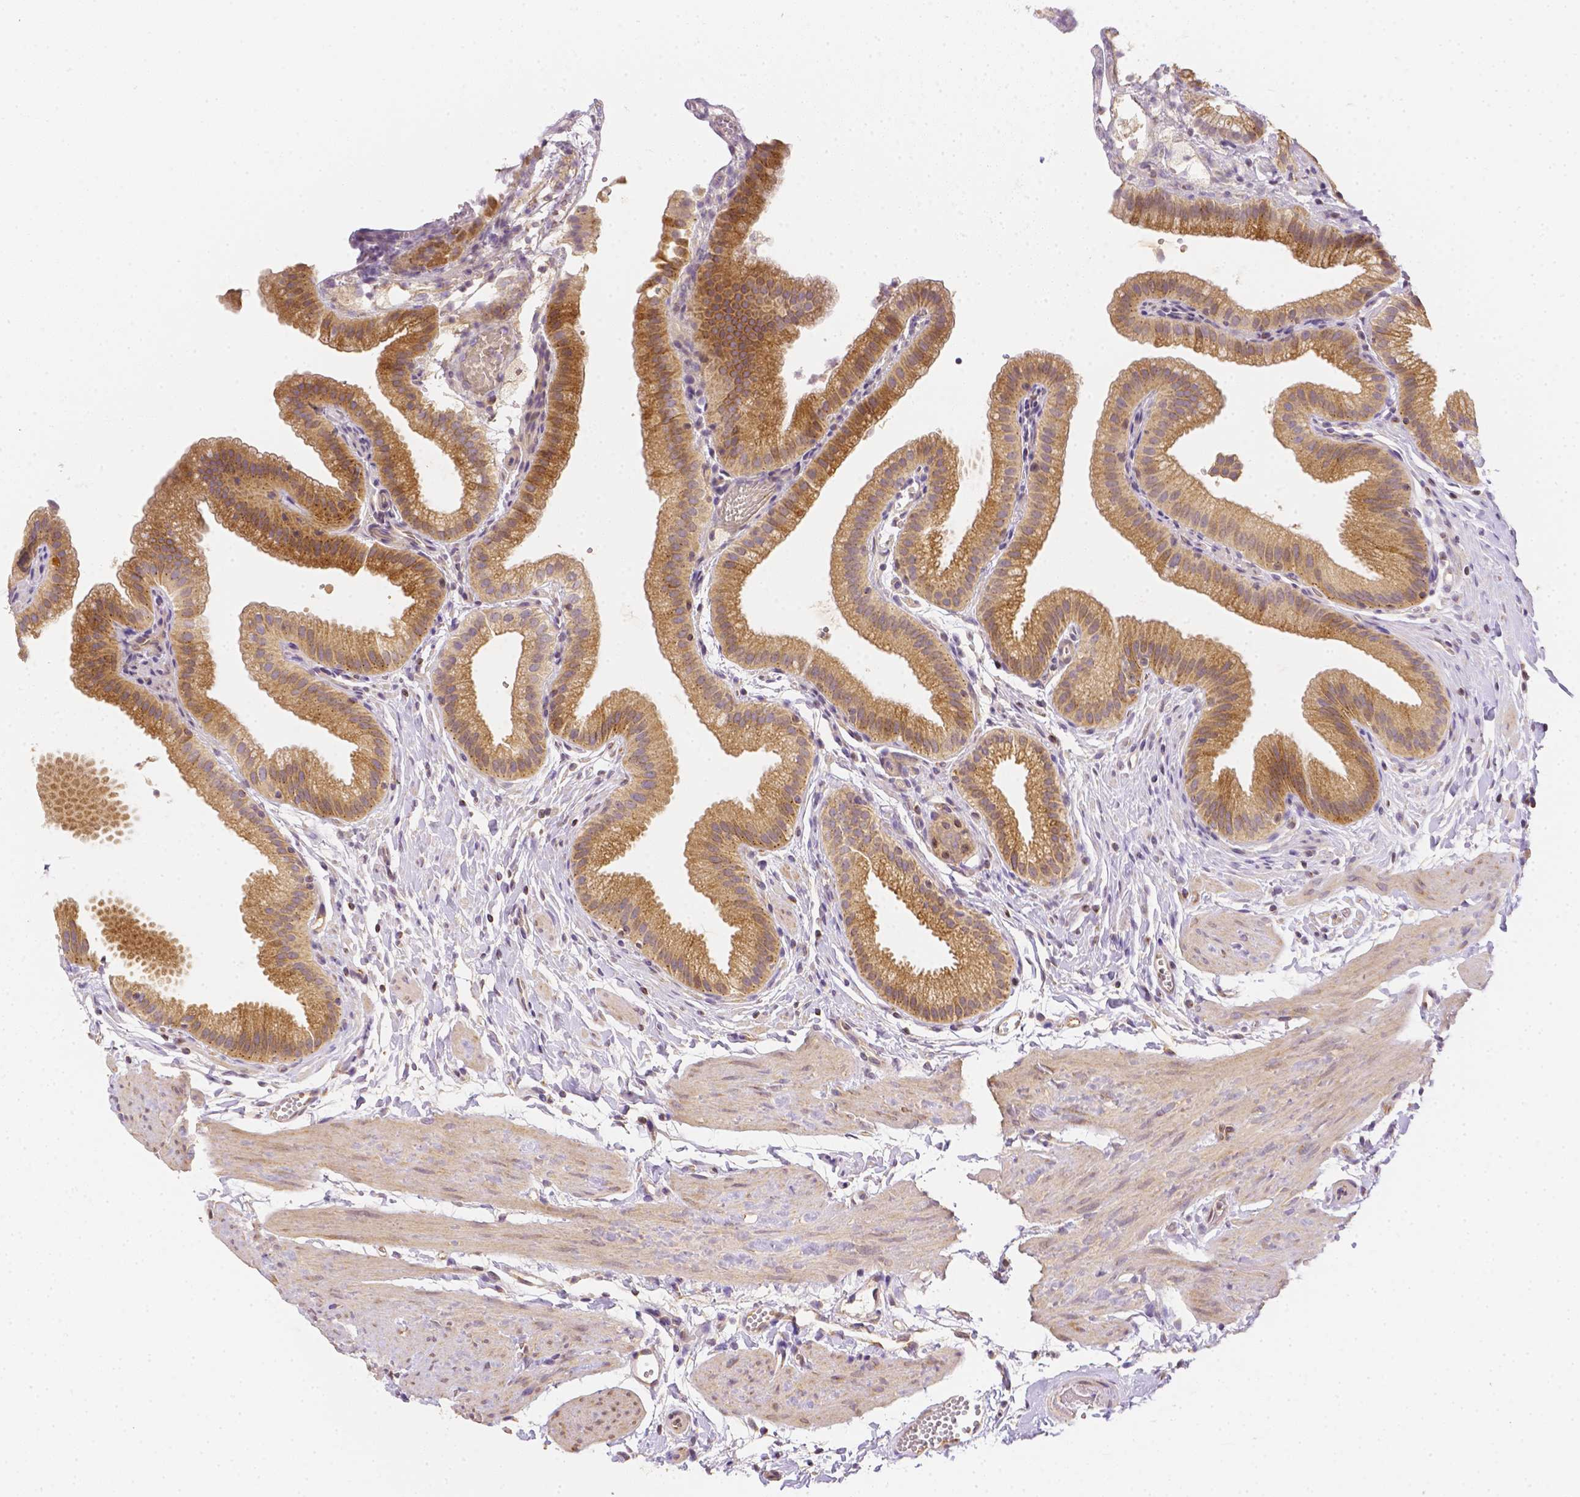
{"staining": {"intensity": "moderate", "quantity": ">75%", "location": "cytoplasmic/membranous"}, "tissue": "gallbladder", "cell_type": "Glandular cells", "image_type": "normal", "snomed": [{"axis": "morphology", "description": "Normal tissue, NOS"}, {"axis": "topography", "description": "Gallbladder"}], "caption": "Human gallbladder stained with a brown dye displays moderate cytoplasmic/membranous positive positivity in approximately >75% of glandular cells.", "gene": "C10orf67", "patient": {"sex": "female", "age": 63}}